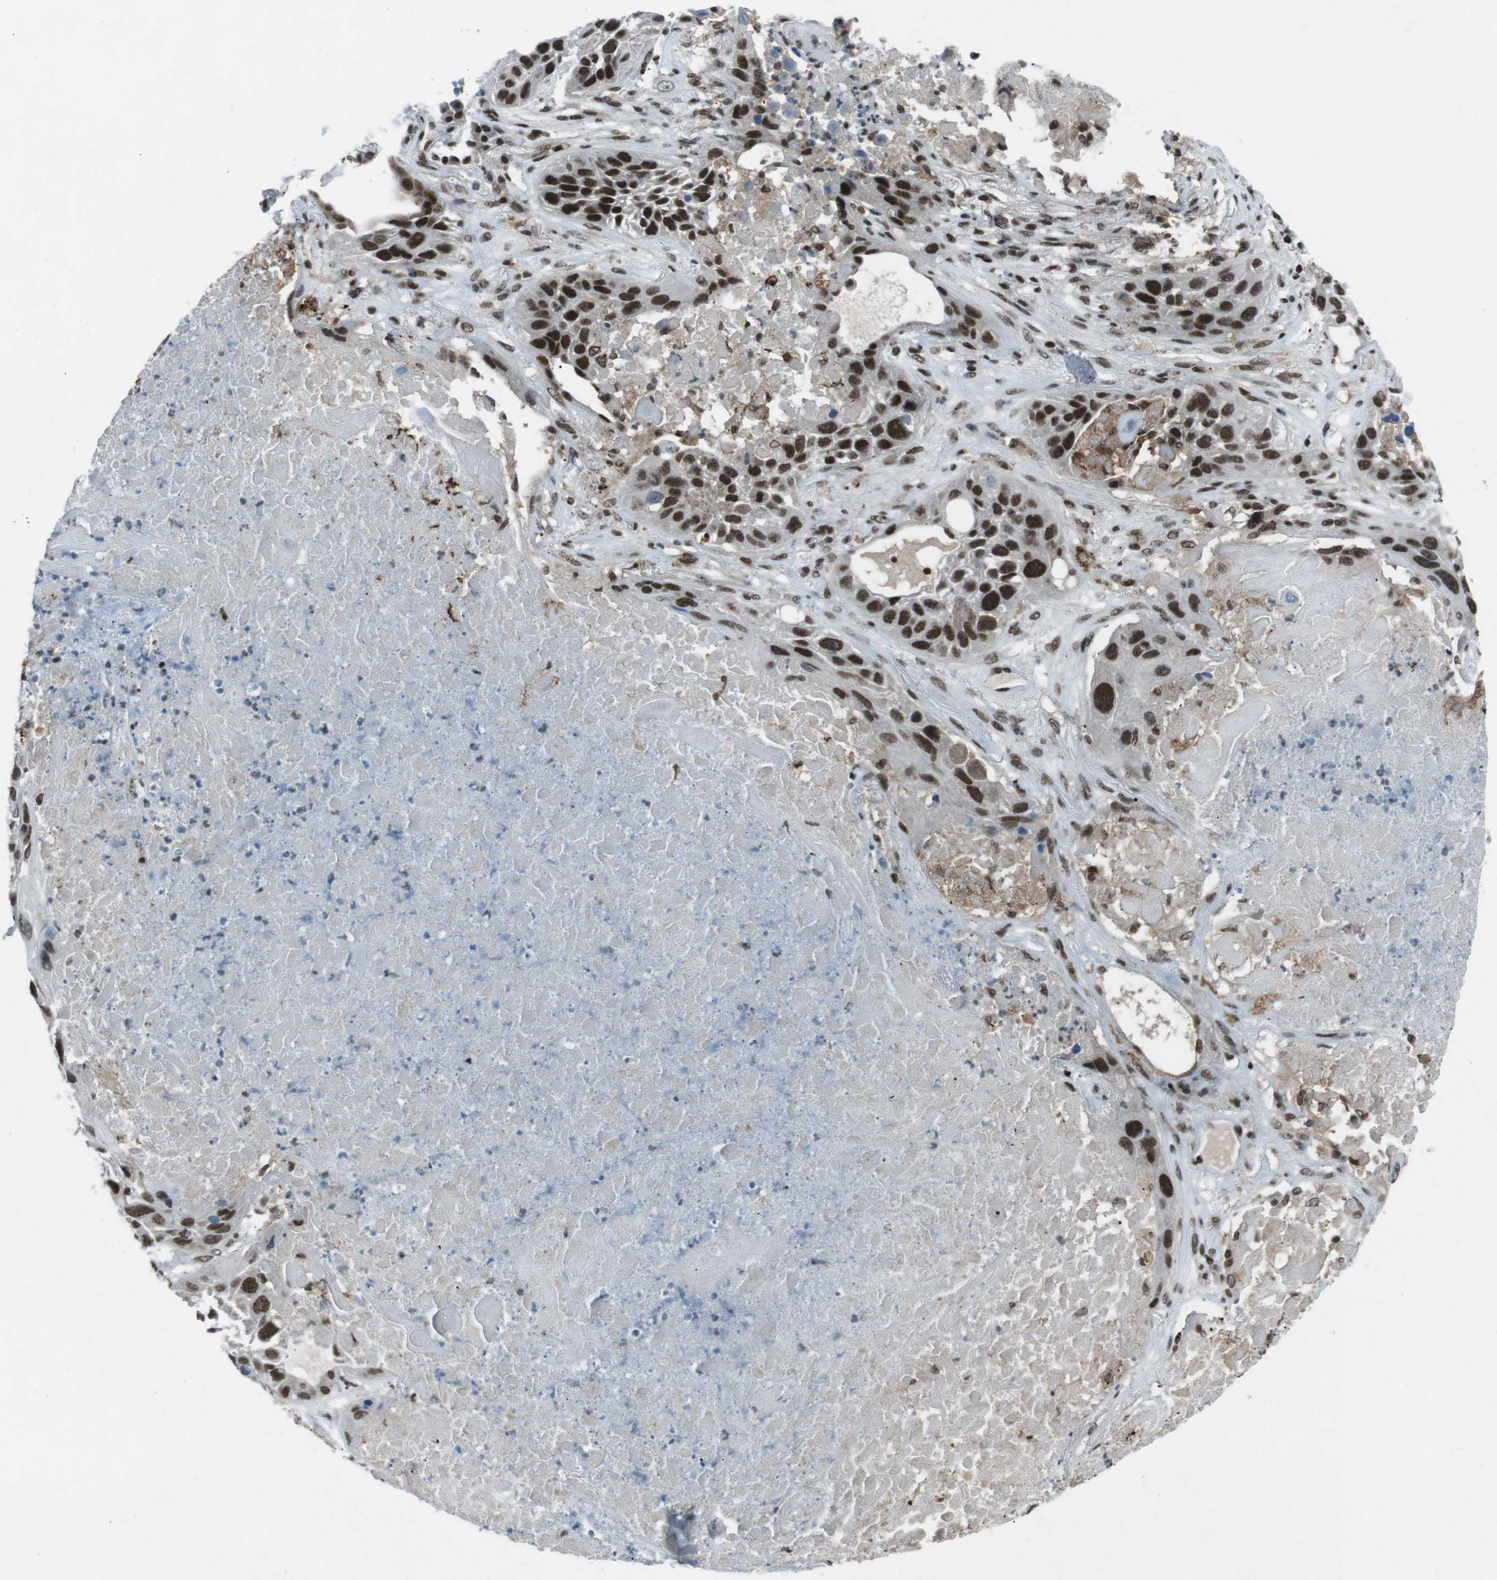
{"staining": {"intensity": "strong", "quantity": ">75%", "location": "nuclear"}, "tissue": "lung cancer", "cell_type": "Tumor cells", "image_type": "cancer", "snomed": [{"axis": "morphology", "description": "Squamous cell carcinoma, NOS"}, {"axis": "topography", "description": "Lung"}], "caption": "Brown immunohistochemical staining in human lung cancer demonstrates strong nuclear expression in approximately >75% of tumor cells.", "gene": "TAF1", "patient": {"sex": "male", "age": 57}}